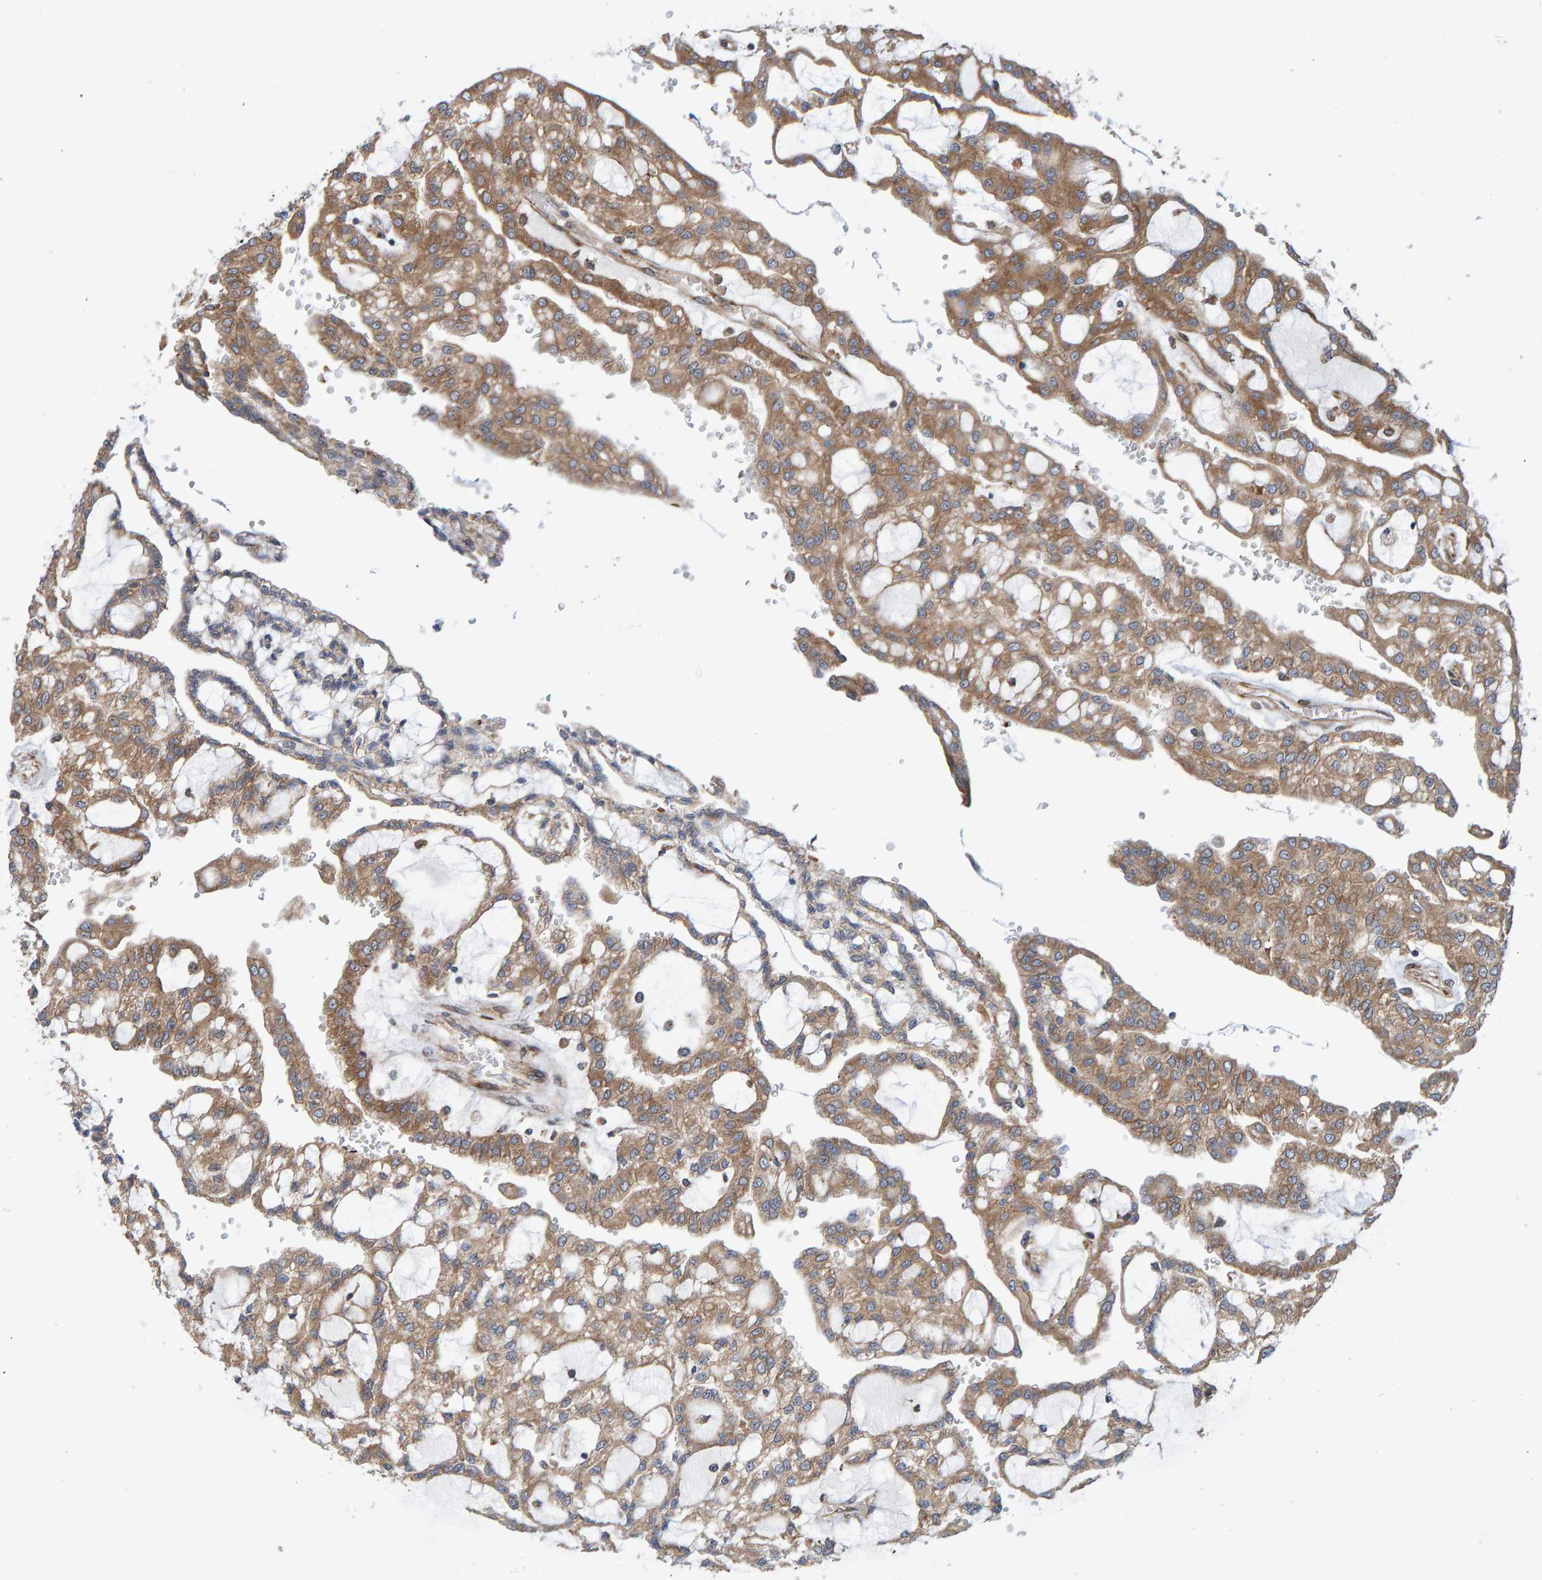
{"staining": {"intensity": "moderate", "quantity": ">75%", "location": "cytoplasmic/membranous"}, "tissue": "renal cancer", "cell_type": "Tumor cells", "image_type": "cancer", "snomed": [{"axis": "morphology", "description": "Adenocarcinoma, NOS"}, {"axis": "topography", "description": "Kidney"}], "caption": "Immunohistochemistry photomicrograph of neoplastic tissue: renal cancer stained using IHC demonstrates medium levels of moderate protein expression localized specifically in the cytoplasmic/membranous of tumor cells, appearing as a cytoplasmic/membranous brown color.", "gene": "KIAA0753", "patient": {"sex": "male", "age": 63}}